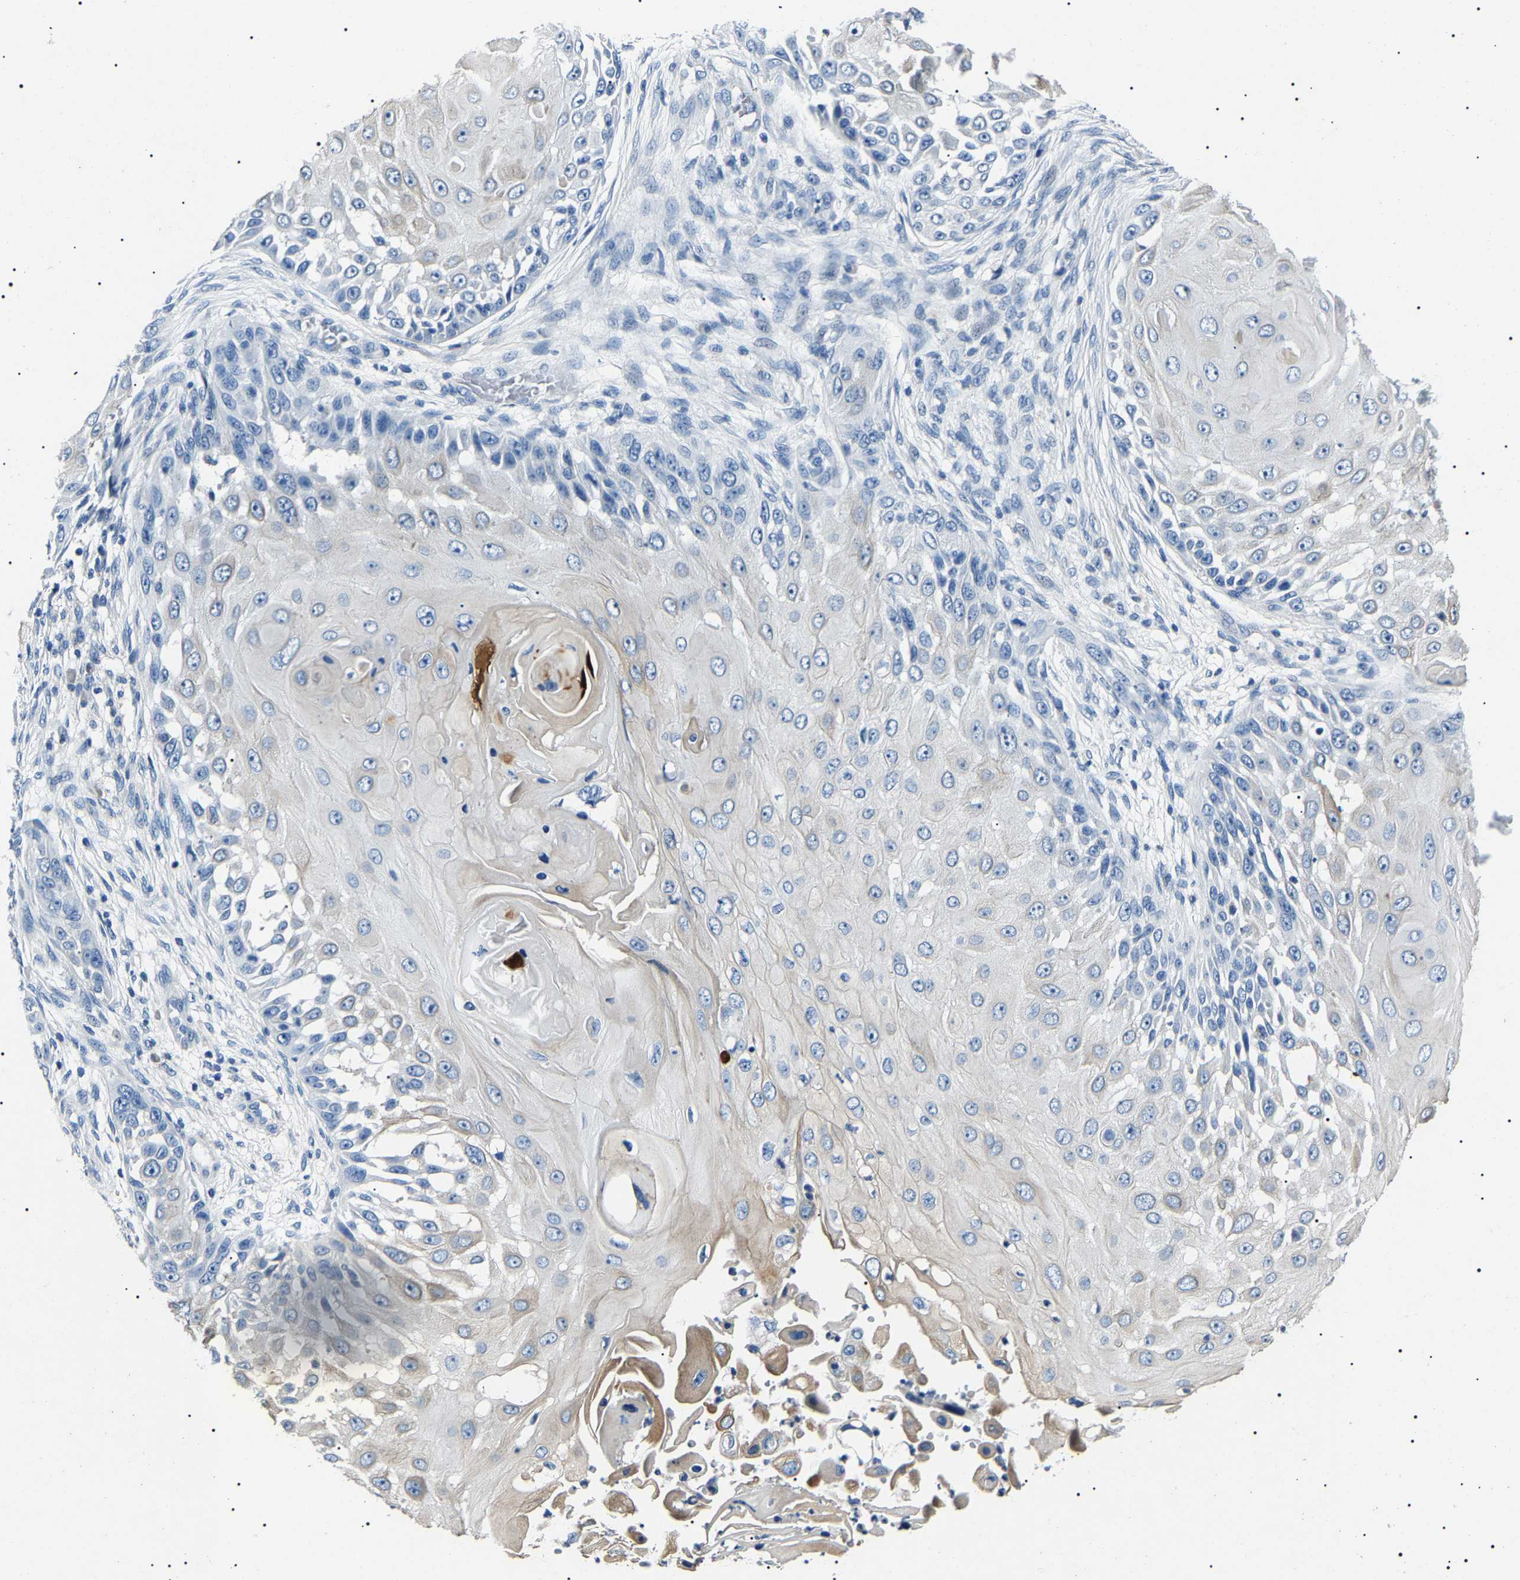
{"staining": {"intensity": "moderate", "quantity": "<25%", "location": "cytoplasmic/membranous"}, "tissue": "skin cancer", "cell_type": "Tumor cells", "image_type": "cancer", "snomed": [{"axis": "morphology", "description": "Squamous cell carcinoma, NOS"}, {"axis": "topography", "description": "Skin"}], "caption": "DAB (3,3'-diaminobenzidine) immunohistochemical staining of squamous cell carcinoma (skin) reveals moderate cytoplasmic/membranous protein positivity in approximately <25% of tumor cells.", "gene": "KLK15", "patient": {"sex": "female", "age": 44}}